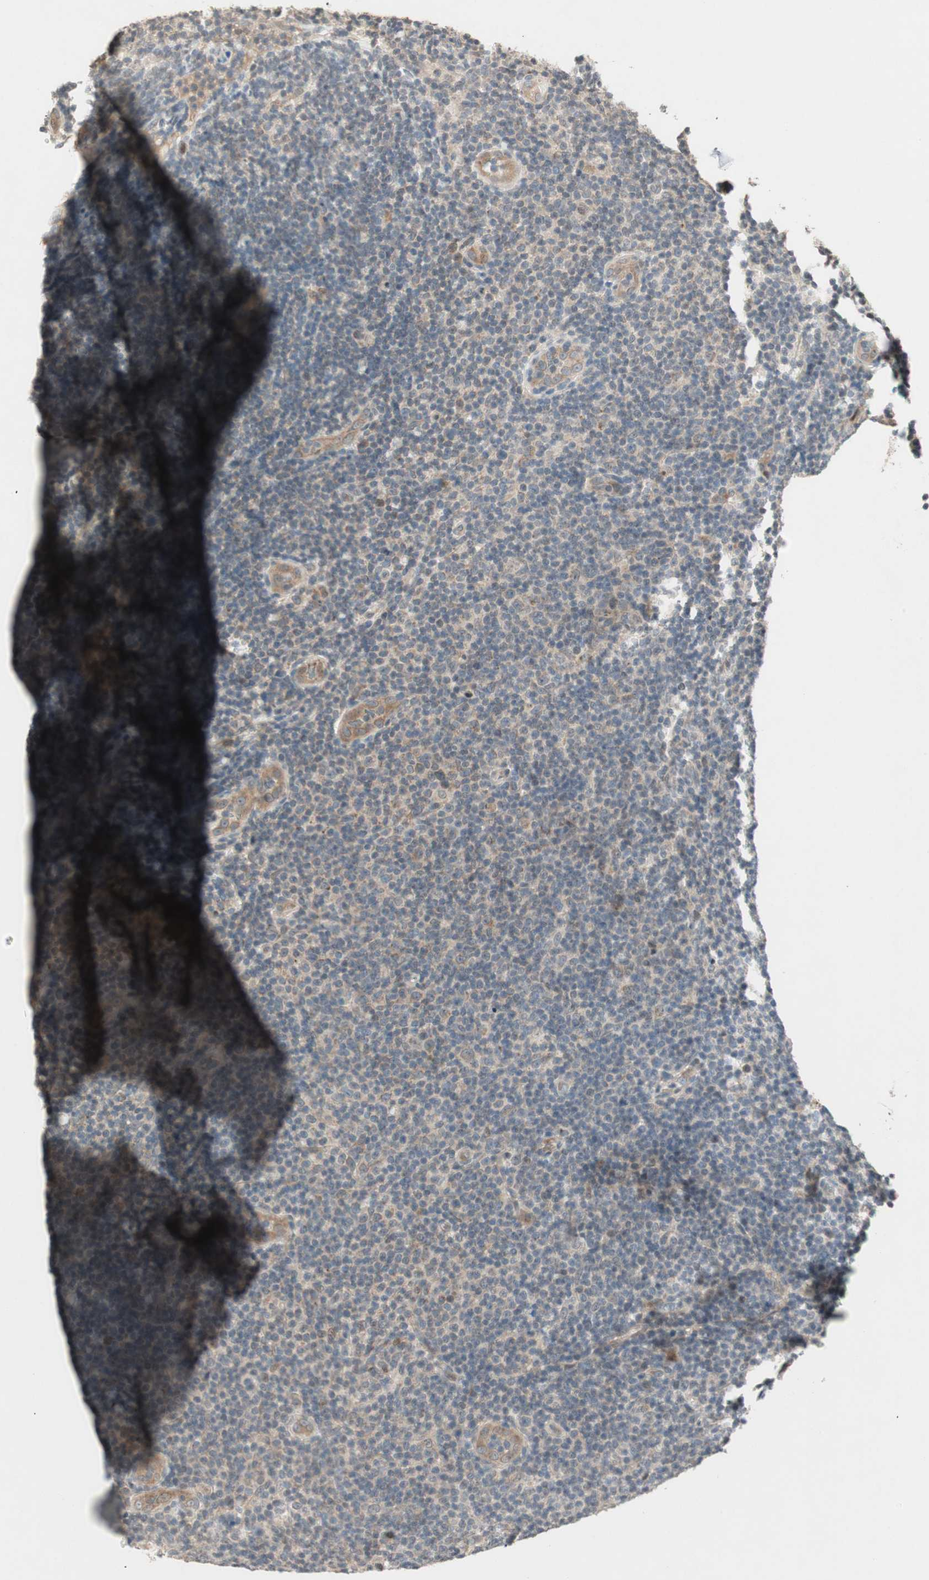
{"staining": {"intensity": "weak", "quantity": "<25%", "location": "cytoplasmic/membranous"}, "tissue": "lymphoma", "cell_type": "Tumor cells", "image_type": "cancer", "snomed": [{"axis": "morphology", "description": "Malignant lymphoma, non-Hodgkin's type, Low grade"}, {"axis": "topography", "description": "Lymph node"}], "caption": "Immunohistochemistry histopathology image of neoplastic tissue: human lymphoma stained with DAB shows no significant protein staining in tumor cells.", "gene": "ACSL5", "patient": {"sex": "male", "age": 83}}